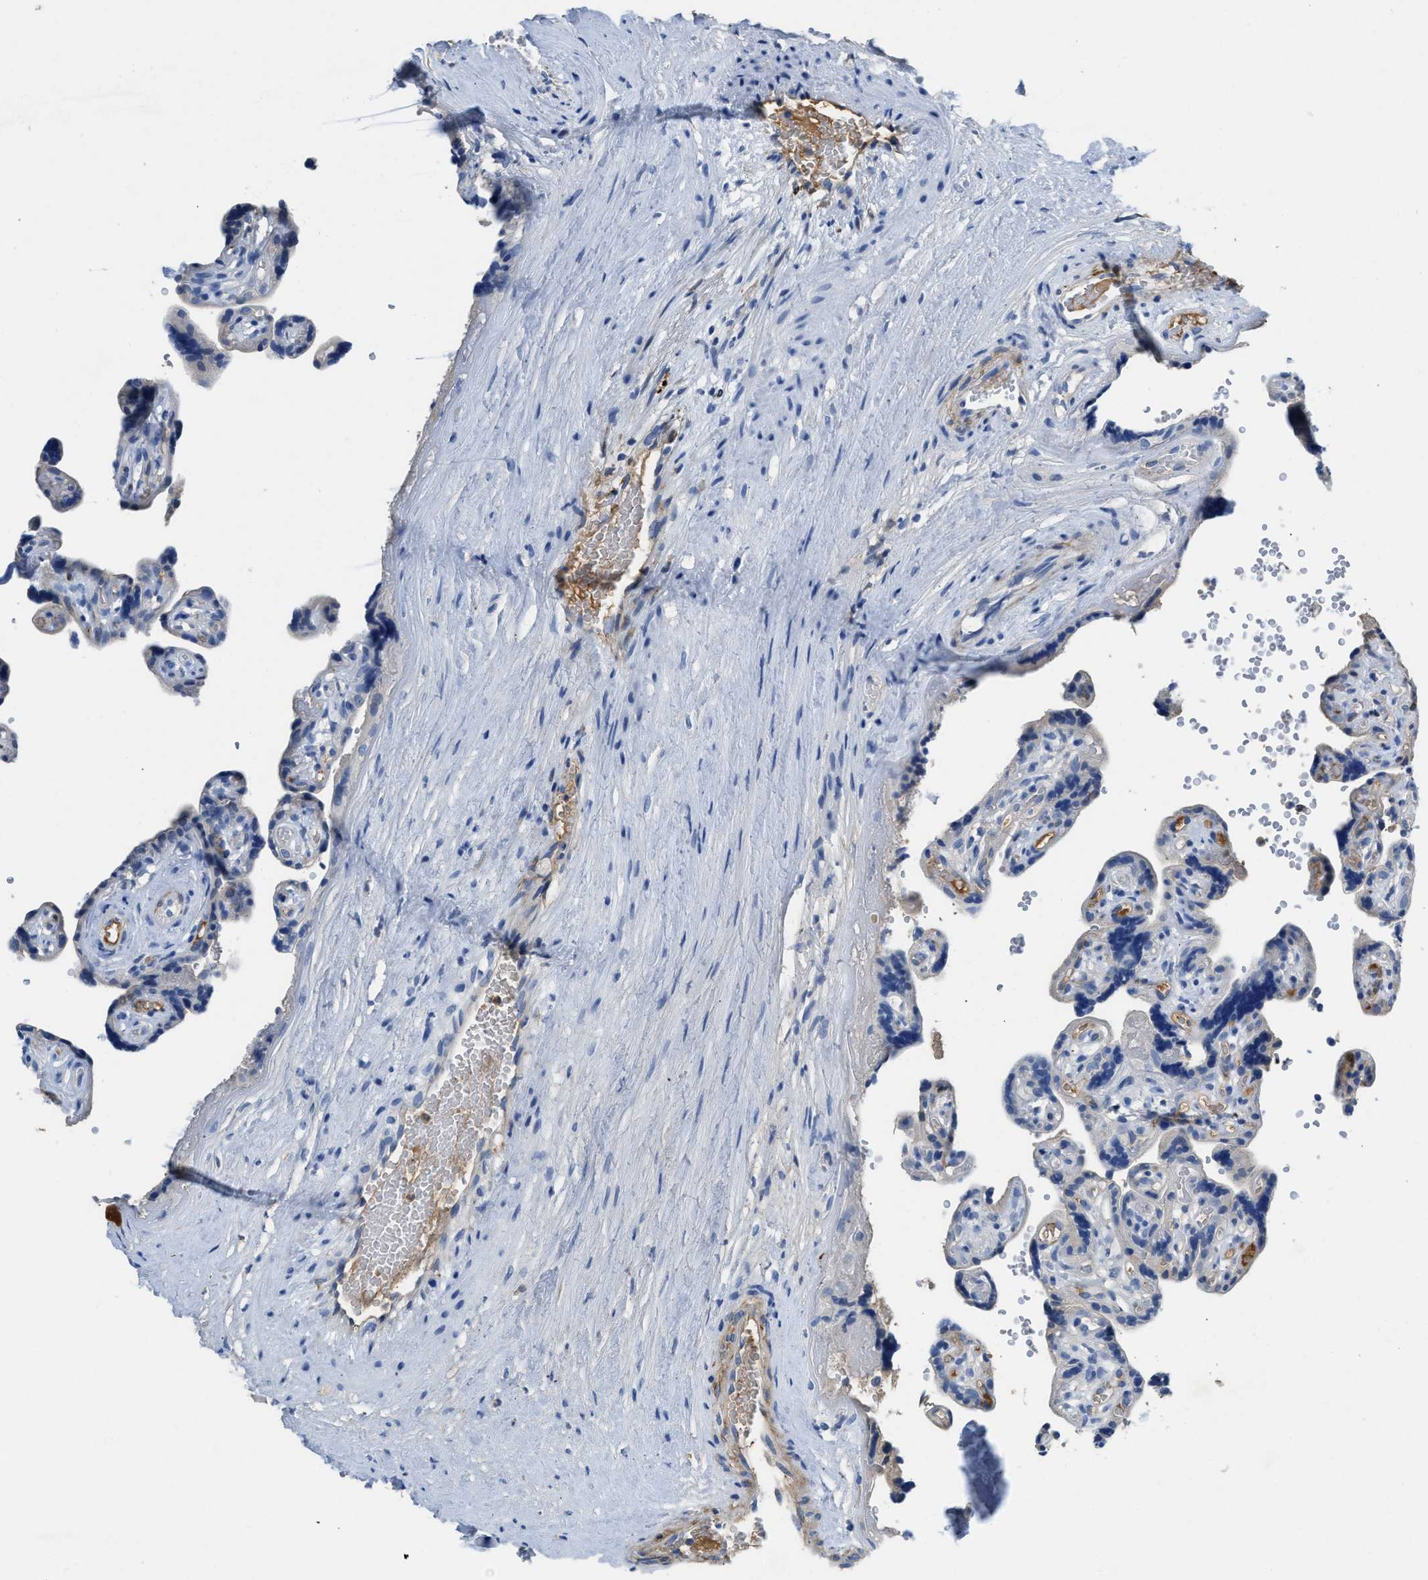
{"staining": {"intensity": "negative", "quantity": "none", "location": "none"}, "tissue": "placenta", "cell_type": "Decidual cells", "image_type": "normal", "snomed": [{"axis": "morphology", "description": "Normal tissue, NOS"}, {"axis": "topography", "description": "Placenta"}], "caption": "The histopathology image demonstrates no staining of decidual cells in benign placenta. (Immunohistochemistry, brightfield microscopy, high magnification).", "gene": "SPEG", "patient": {"sex": "female", "age": 30}}